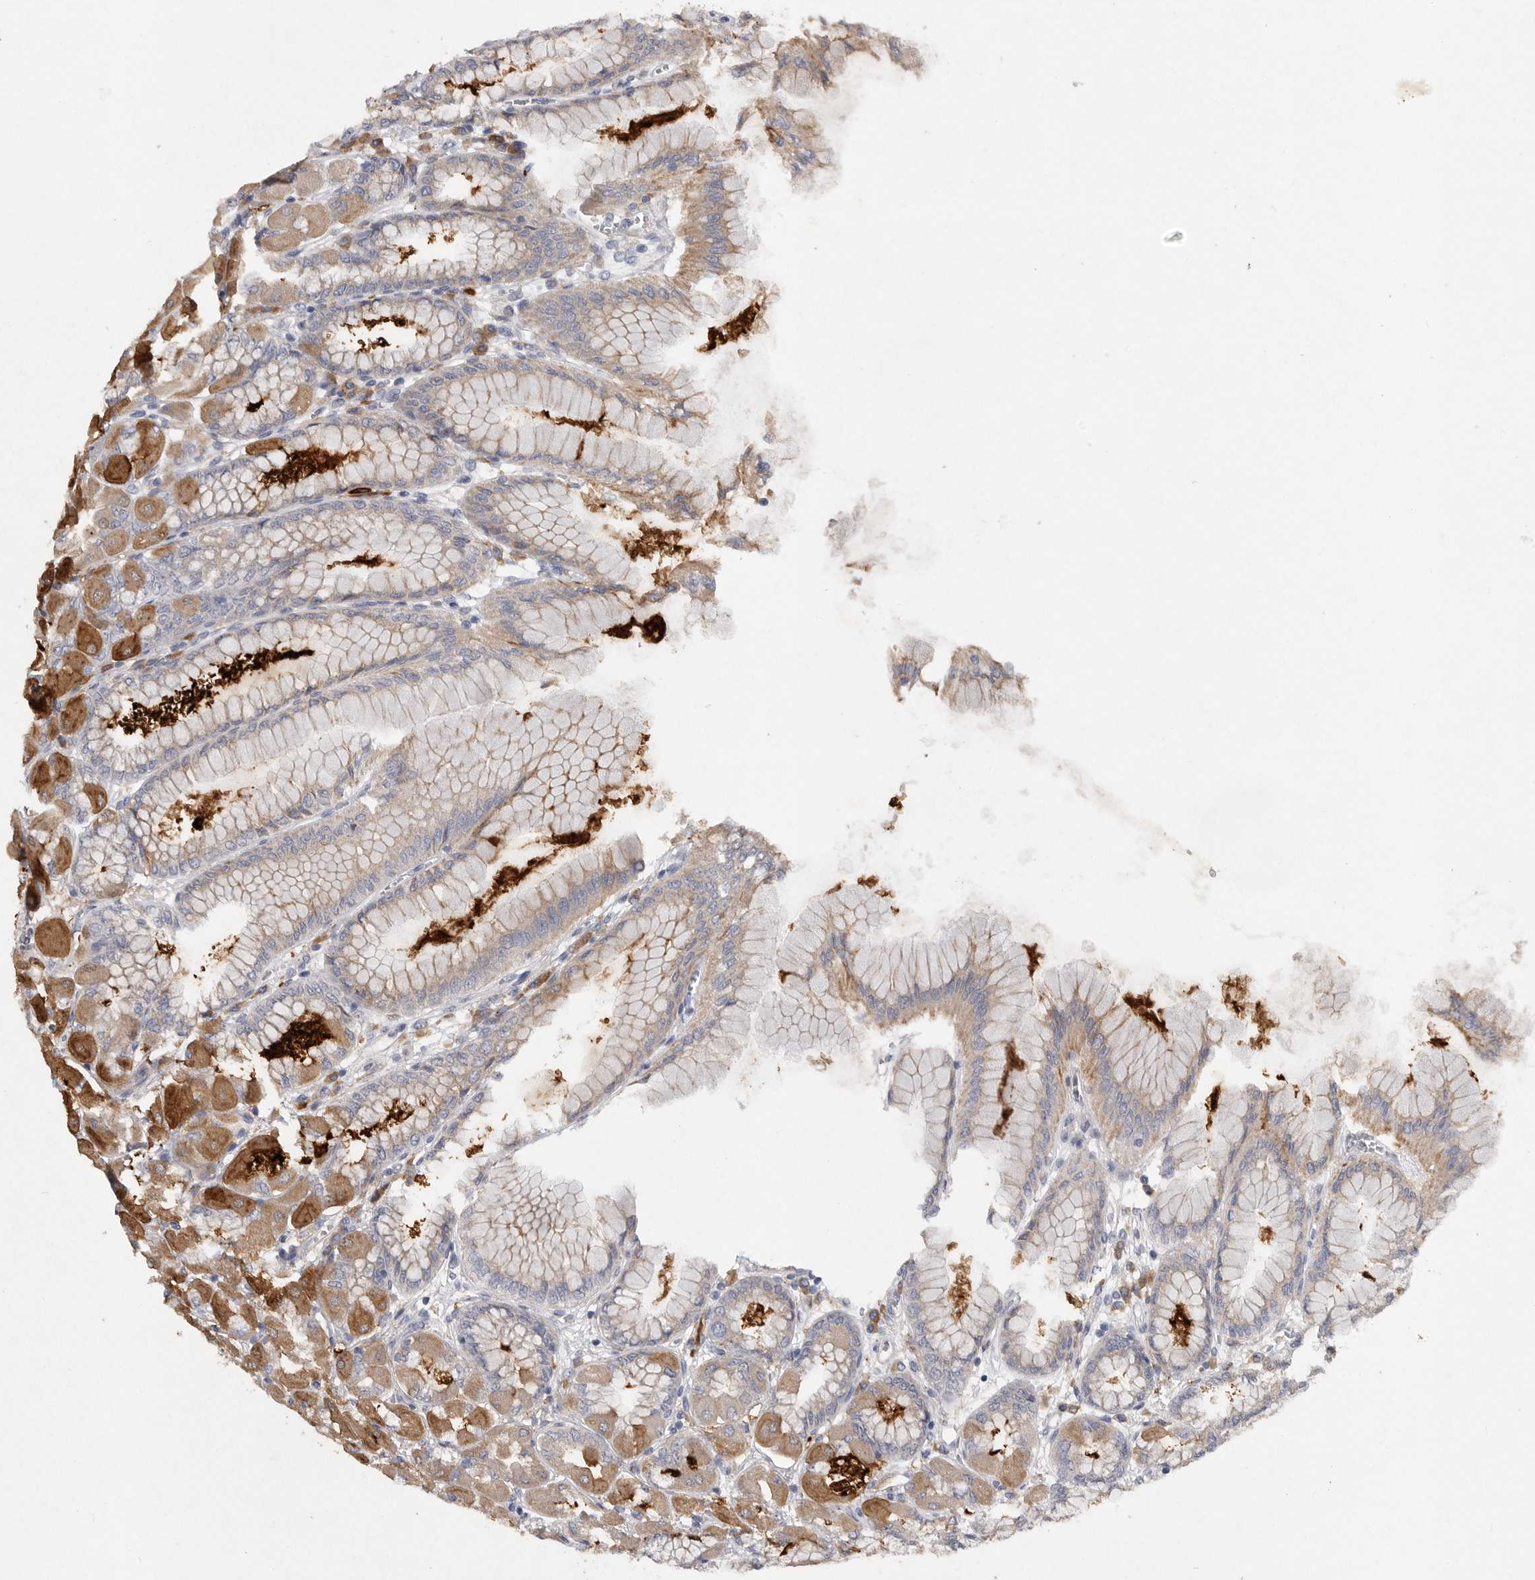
{"staining": {"intensity": "strong", "quantity": "25%-75%", "location": "cytoplasmic/membranous"}, "tissue": "stomach", "cell_type": "Glandular cells", "image_type": "normal", "snomed": [{"axis": "morphology", "description": "Normal tissue, NOS"}, {"axis": "topography", "description": "Stomach, upper"}], "caption": "About 25%-75% of glandular cells in benign human stomach demonstrate strong cytoplasmic/membranous protein expression as visualized by brown immunohistochemical staining.", "gene": "EDEM3", "patient": {"sex": "female", "age": 56}}